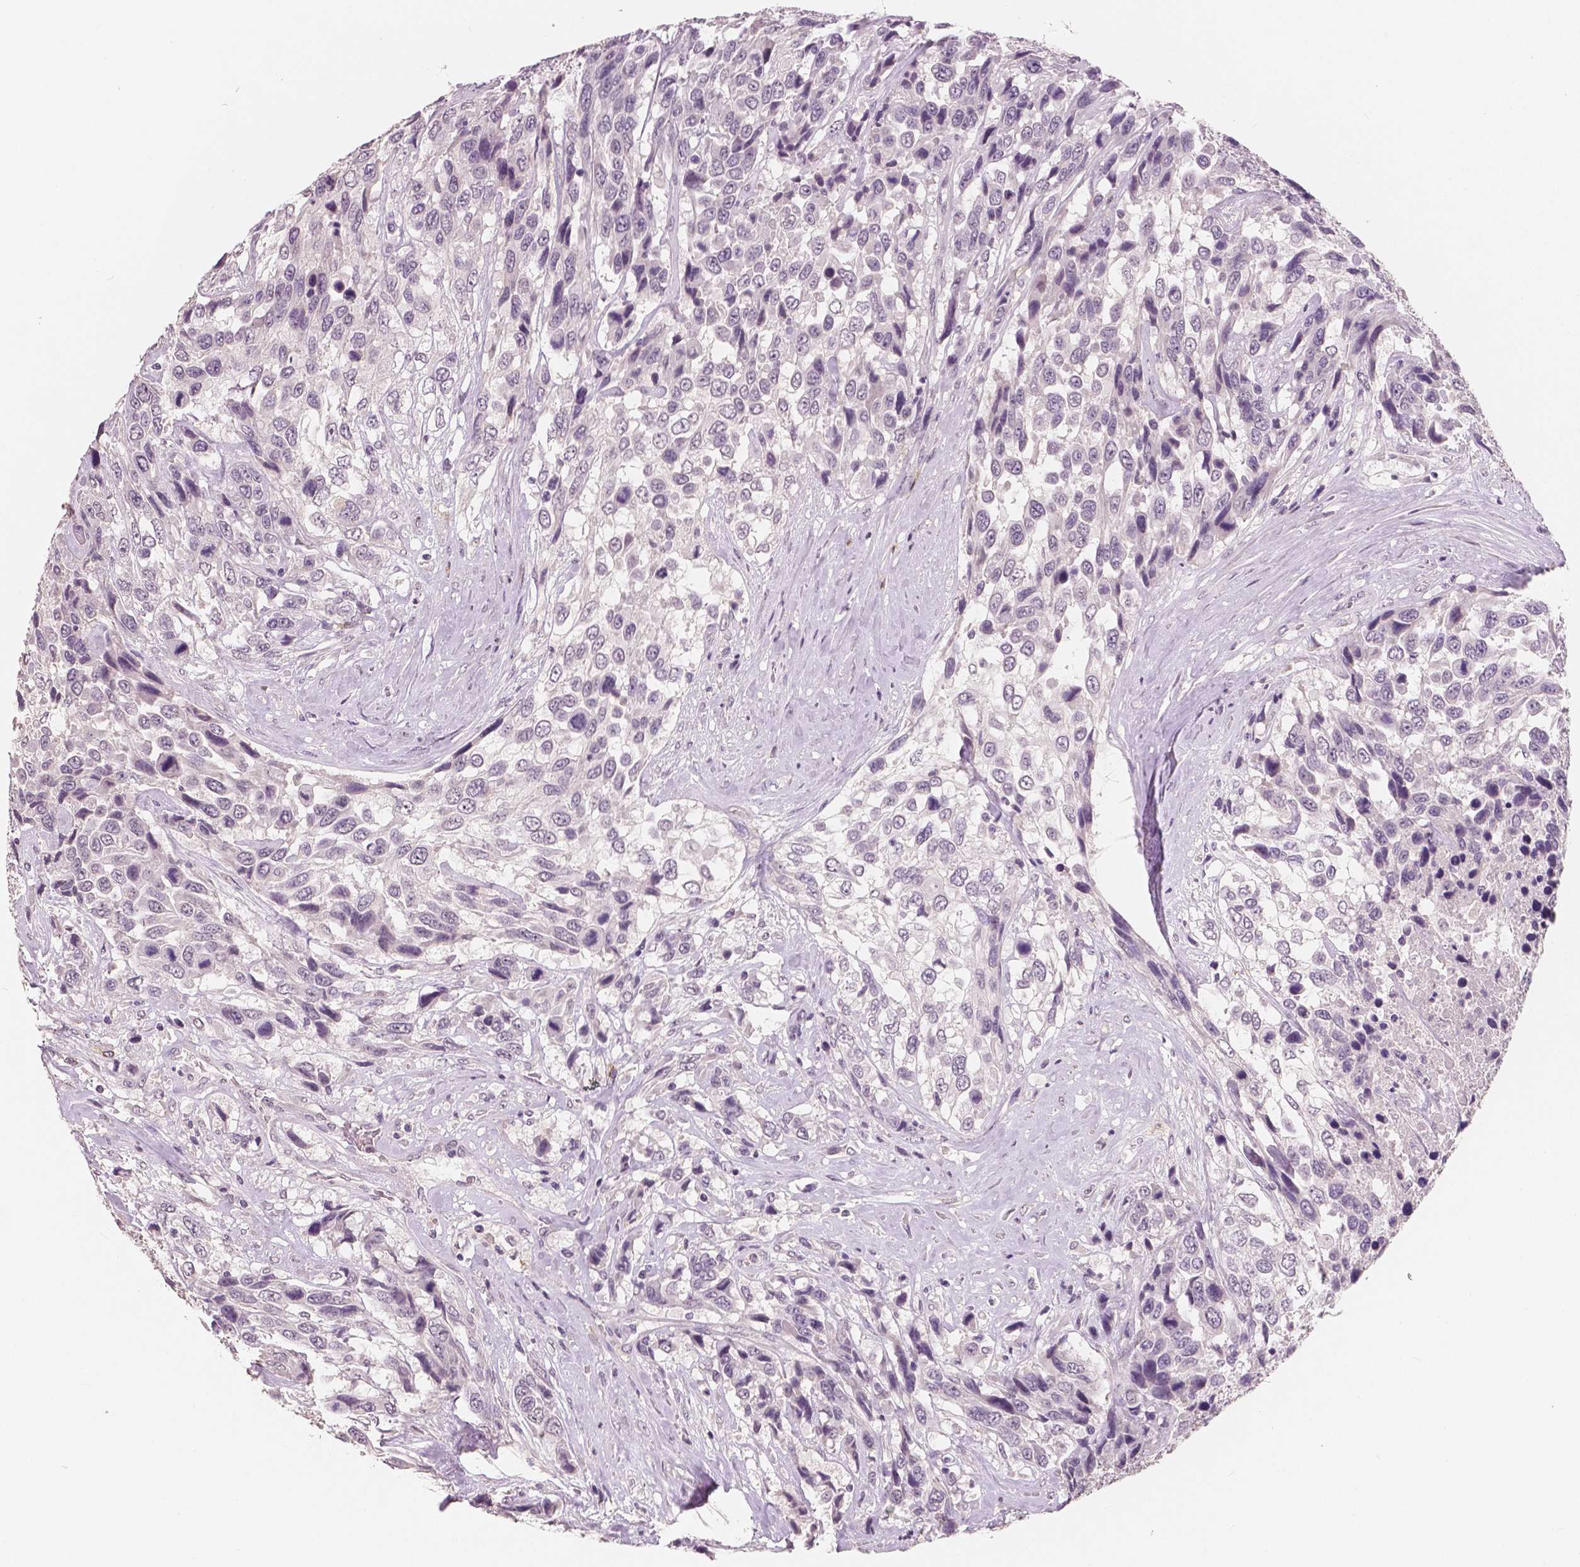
{"staining": {"intensity": "negative", "quantity": "none", "location": "none"}, "tissue": "urothelial cancer", "cell_type": "Tumor cells", "image_type": "cancer", "snomed": [{"axis": "morphology", "description": "Urothelial carcinoma, High grade"}, {"axis": "topography", "description": "Urinary bladder"}], "caption": "This is a photomicrograph of IHC staining of urothelial carcinoma (high-grade), which shows no expression in tumor cells. (Immunohistochemistry (ihc), brightfield microscopy, high magnification).", "gene": "KIT", "patient": {"sex": "female", "age": 70}}